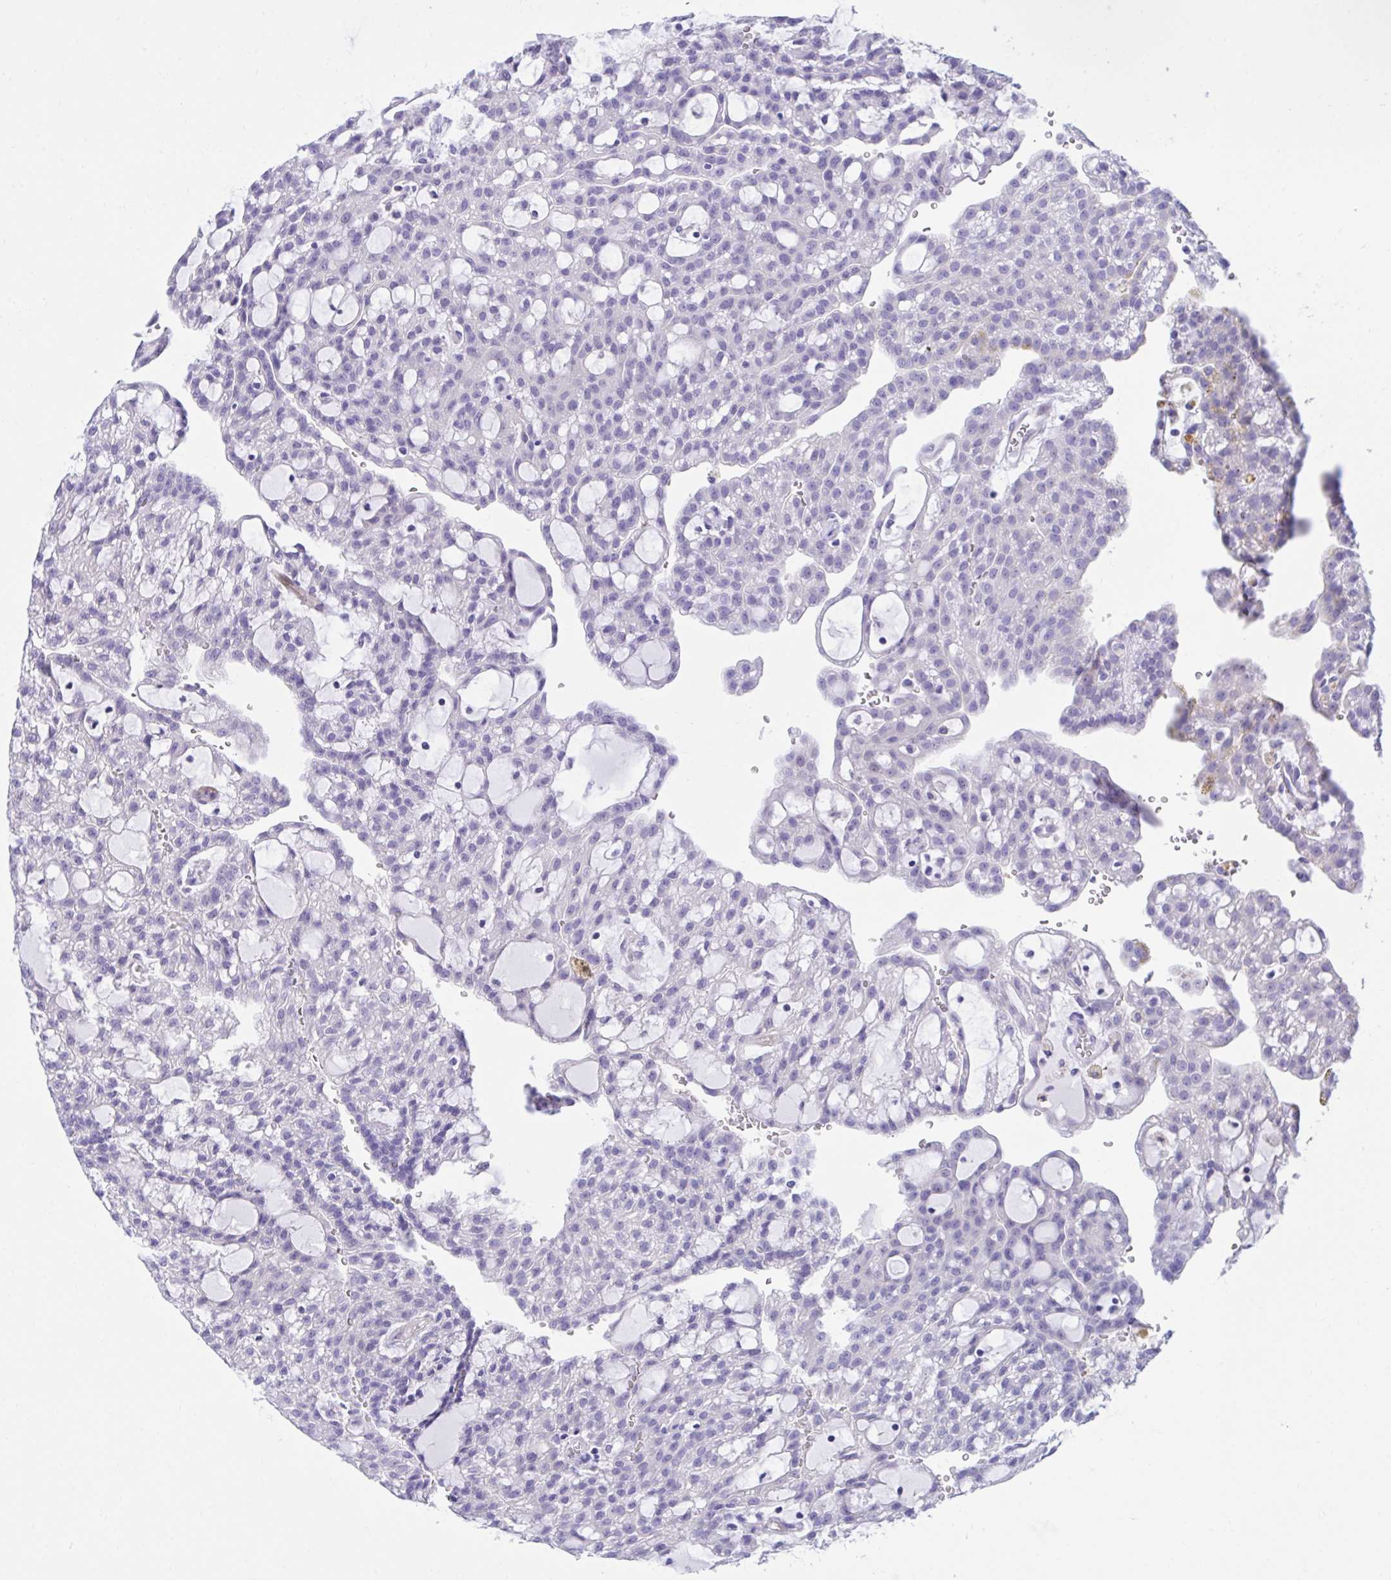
{"staining": {"intensity": "negative", "quantity": "none", "location": "none"}, "tissue": "renal cancer", "cell_type": "Tumor cells", "image_type": "cancer", "snomed": [{"axis": "morphology", "description": "Adenocarcinoma, NOS"}, {"axis": "topography", "description": "Kidney"}], "caption": "DAB (3,3'-diaminobenzidine) immunohistochemical staining of human adenocarcinoma (renal) shows no significant expression in tumor cells.", "gene": "PGM2L1", "patient": {"sex": "male", "age": 63}}